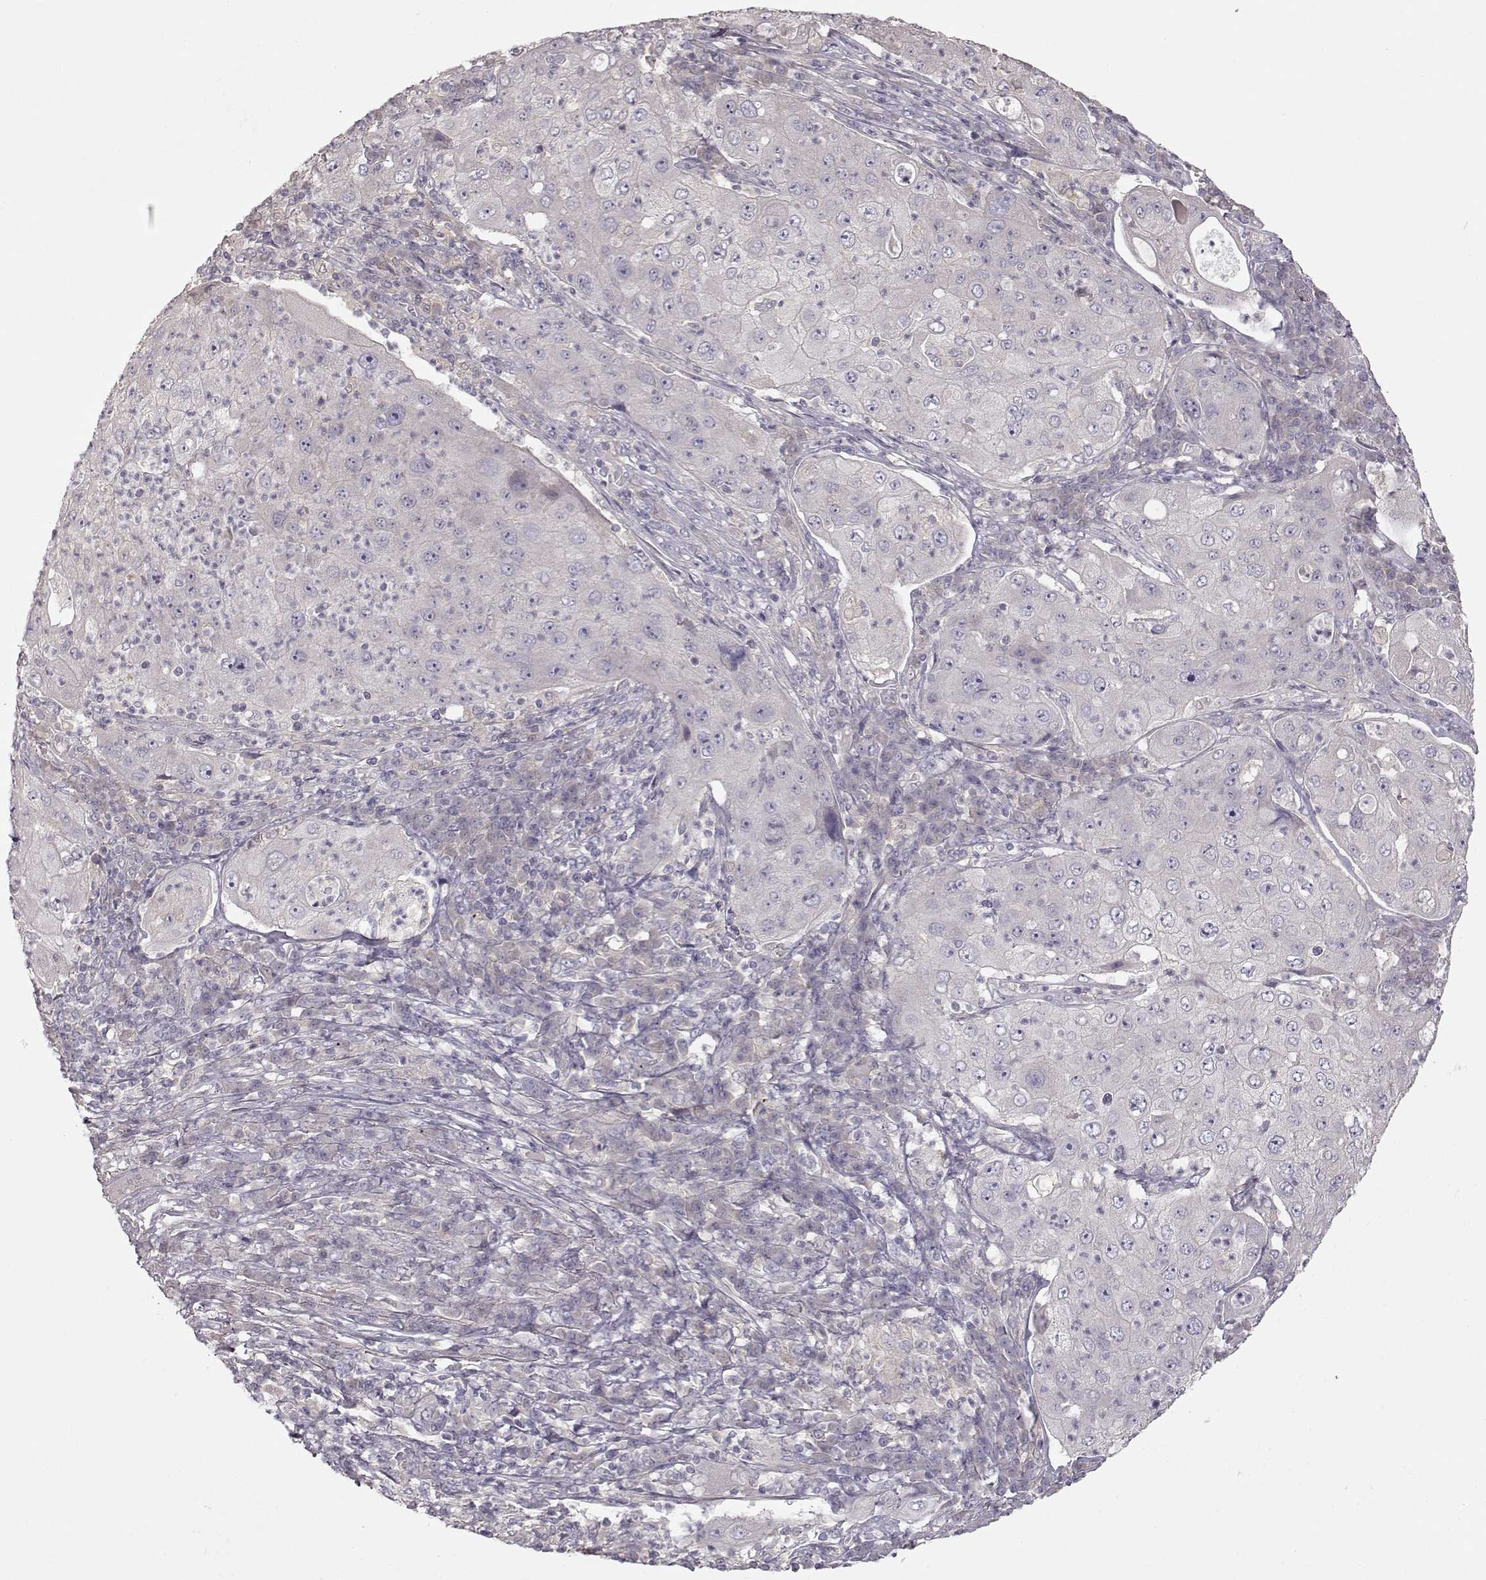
{"staining": {"intensity": "negative", "quantity": "none", "location": "none"}, "tissue": "lung cancer", "cell_type": "Tumor cells", "image_type": "cancer", "snomed": [{"axis": "morphology", "description": "Squamous cell carcinoma, NOS"}, {"axis": "topography", "description": "Lung"}], "caption": "Tumor cells show no significant staining in lung cancer (squamous cell carcinoma). (IHC, brightfield microscopy, high magnification).", "gene": "ARHGAP8", "patient": {"sex": "female", "age": 59}}